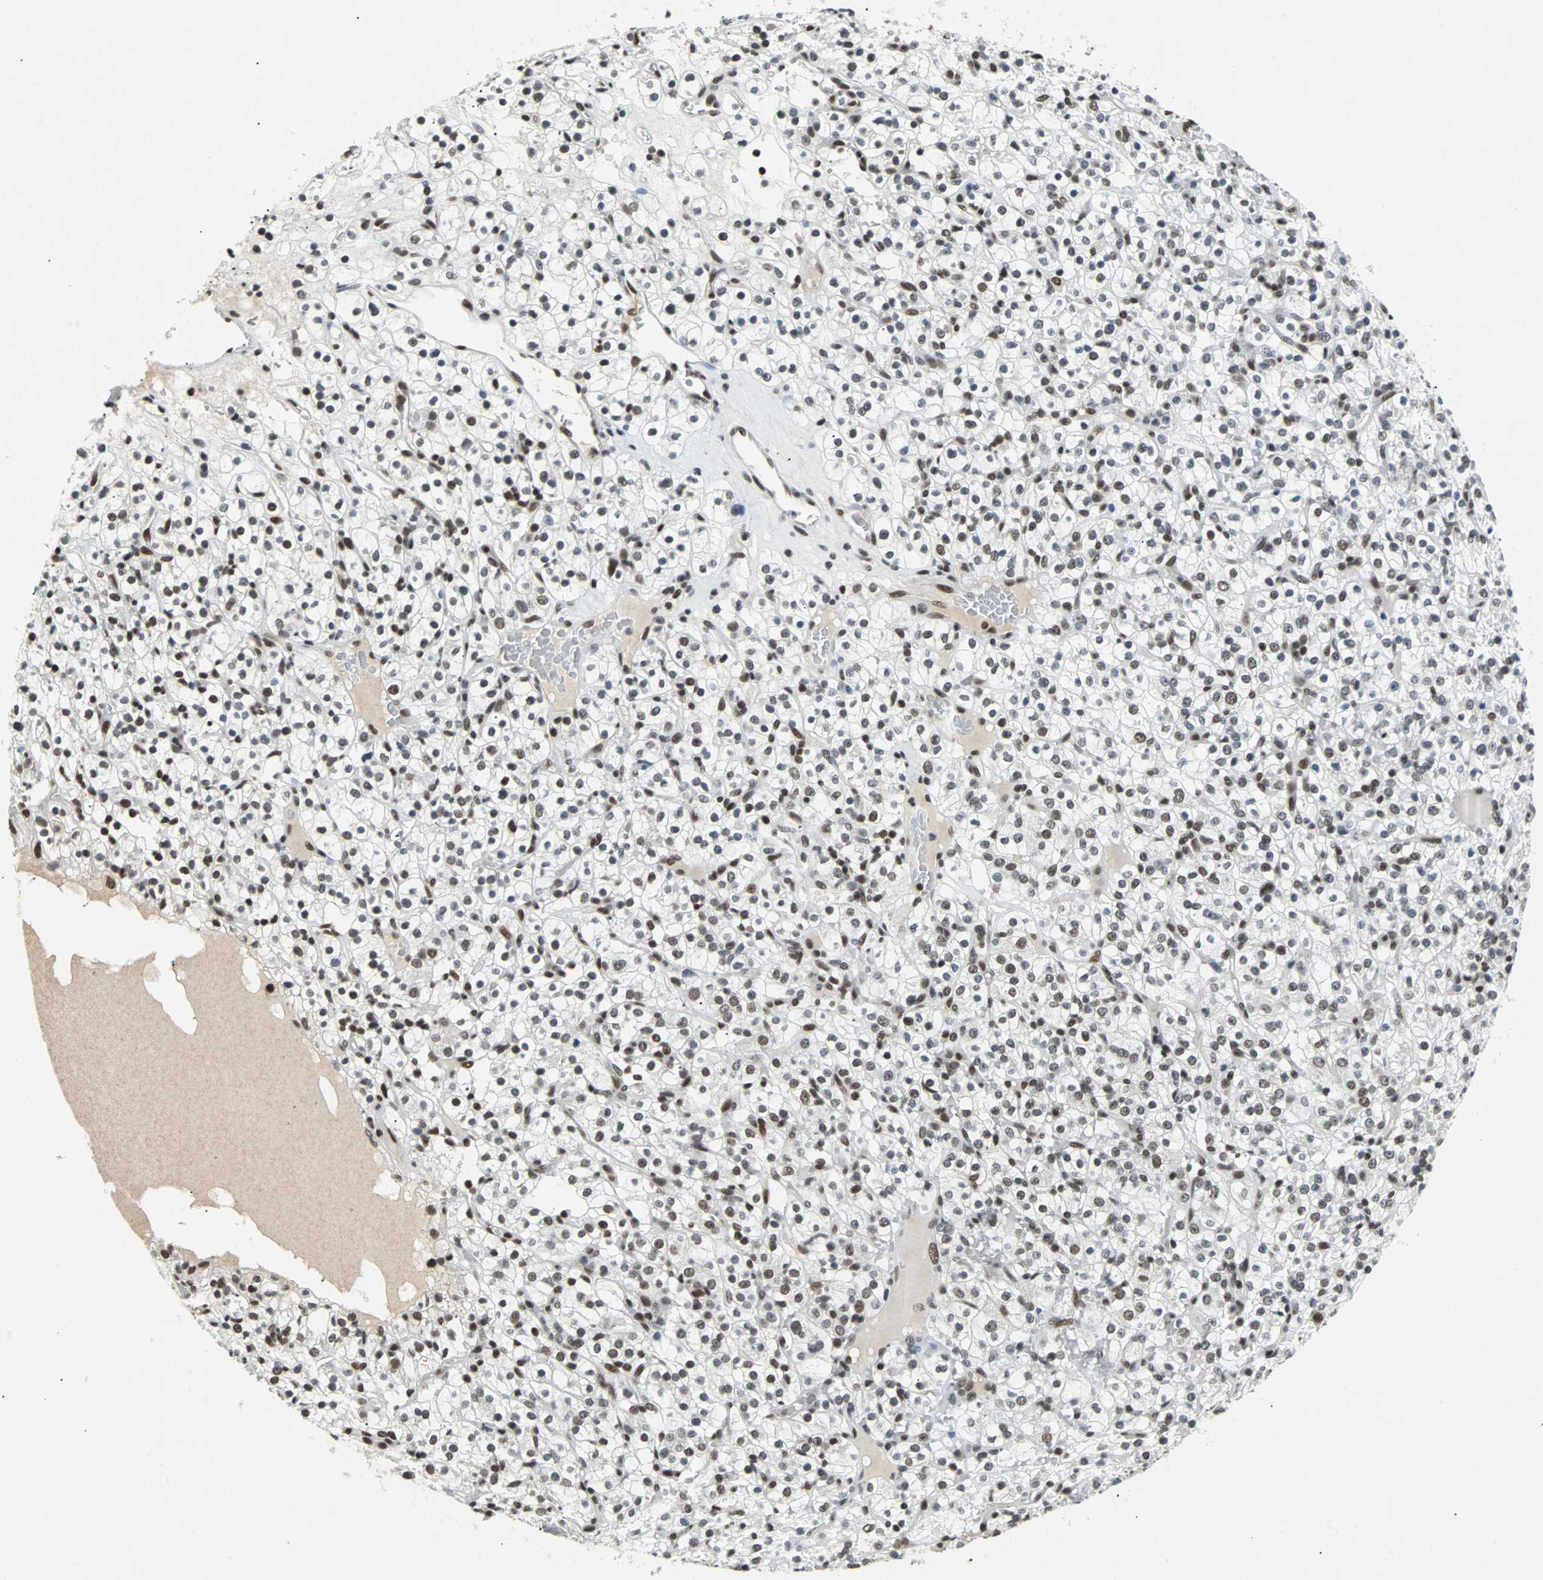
{"staining": {"intensity": "moderate", "quantity": ">75%", "location": "nuclear"}, "tissue": "renal cancer", "cell_type": "Tumor cells", "image_type": "cancer", "snomed": [{"axis": "morphology", "description": "Normal tissue, NOS"}, {"axis": "morphology", "description": "Adenocarcinoma, NOS"}, {"axis": "topography", "description": "Kidney"}], "caption": "DAB immunohistochemical staining of renal cancer reveals moderate nuclear protein expression in approximately >75% of tumor cells. (brown staining indicates protein expression, while blue staining denotes nuclei).", "gene": "GATAD2A", "patient": {"sex": "female", "age": 72}}